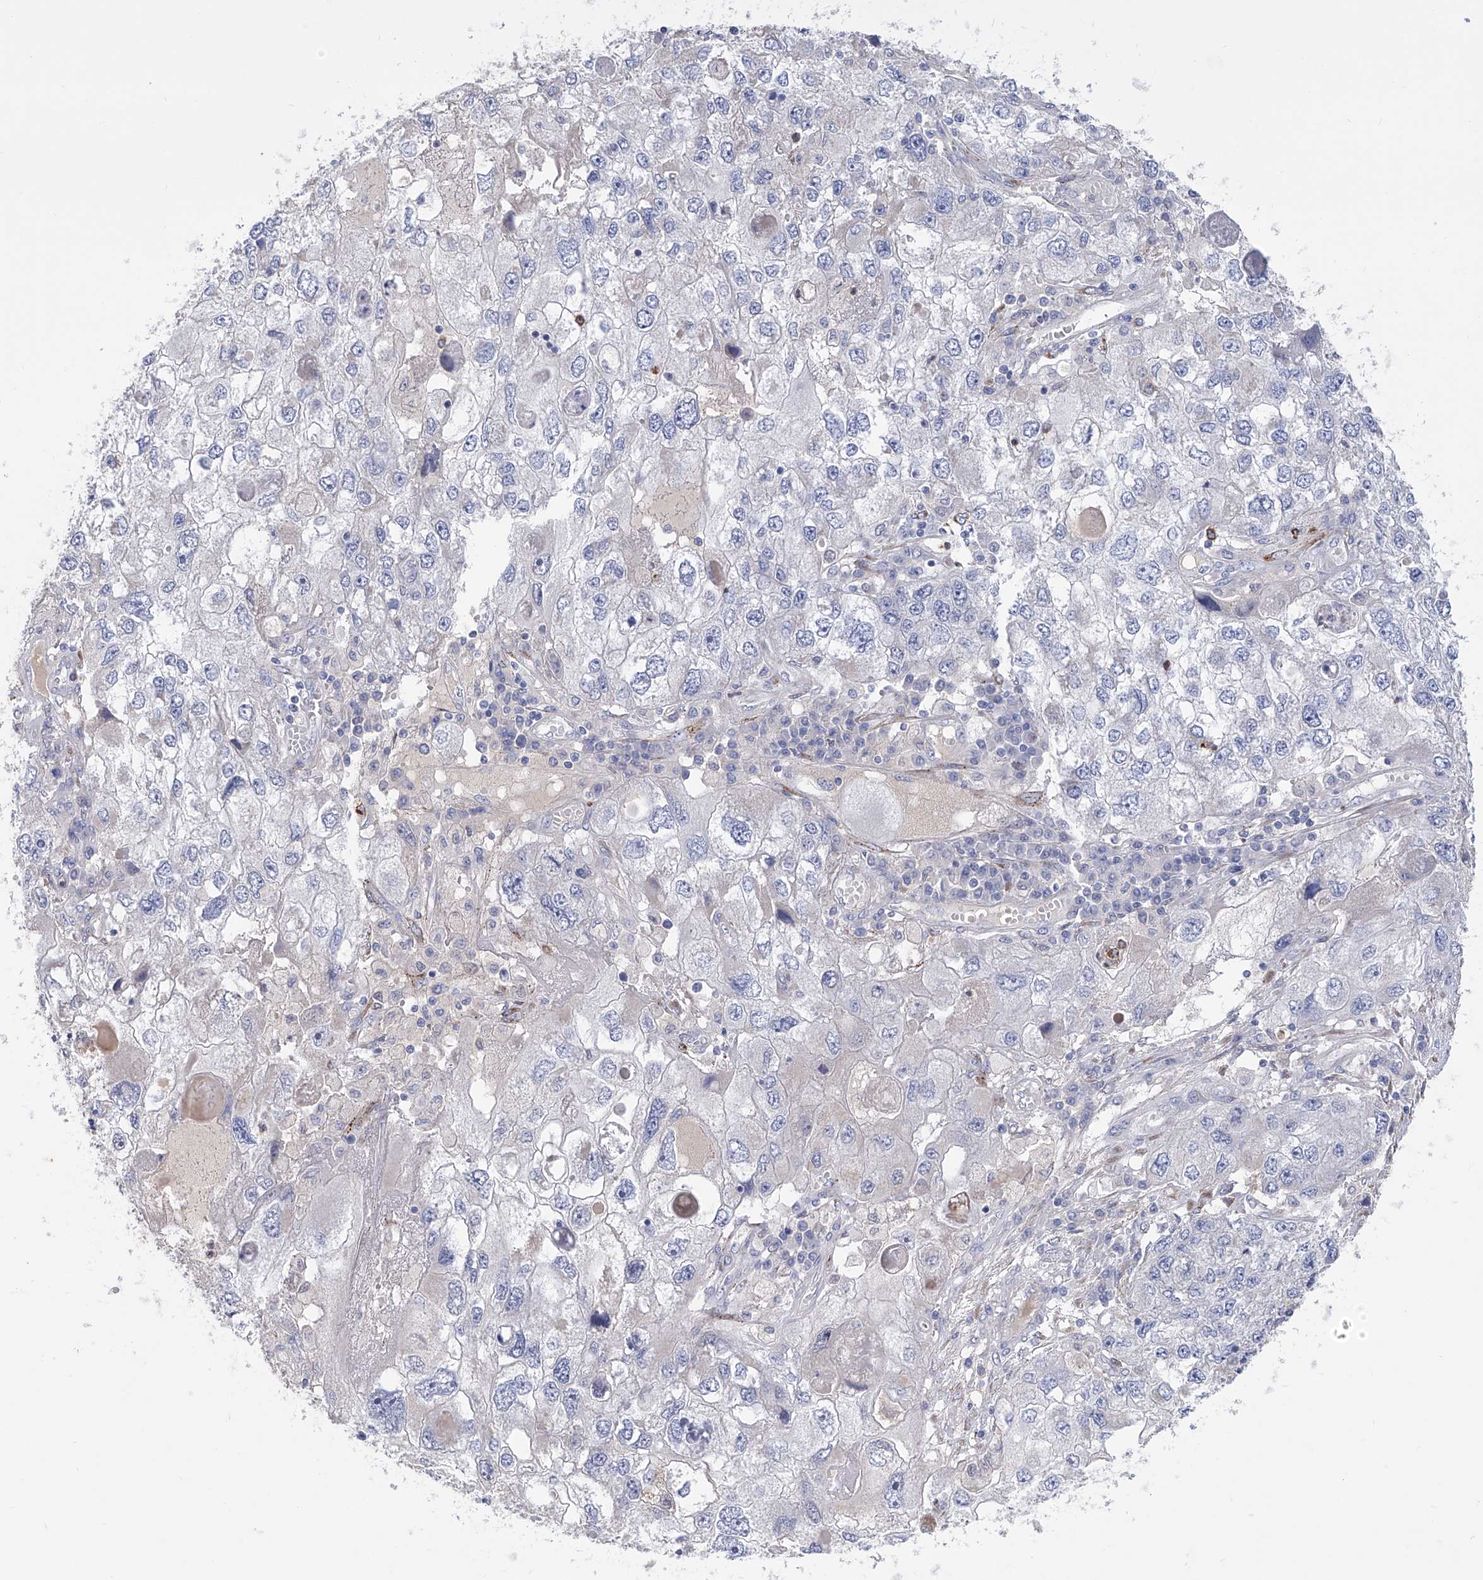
{"staining": {"intensity": "negative", "quantity": "none", "location": "none"}, "tissue": "endometrial cancer", "cell_type": "Tumor cells", "image_type": "cancer", "snomed": [{"axis": "morphology", "description": "Adenocarcinoma, NOS"}, {"axis": "topography", "description": "Endometrium"}], "caption": "This is an IHC photomicrograph of adenocarcinoma (endometrial). There is no positivity in tumor cells.", "gene": "PHF20", "patient": {"sex": "female", "age": 49}}